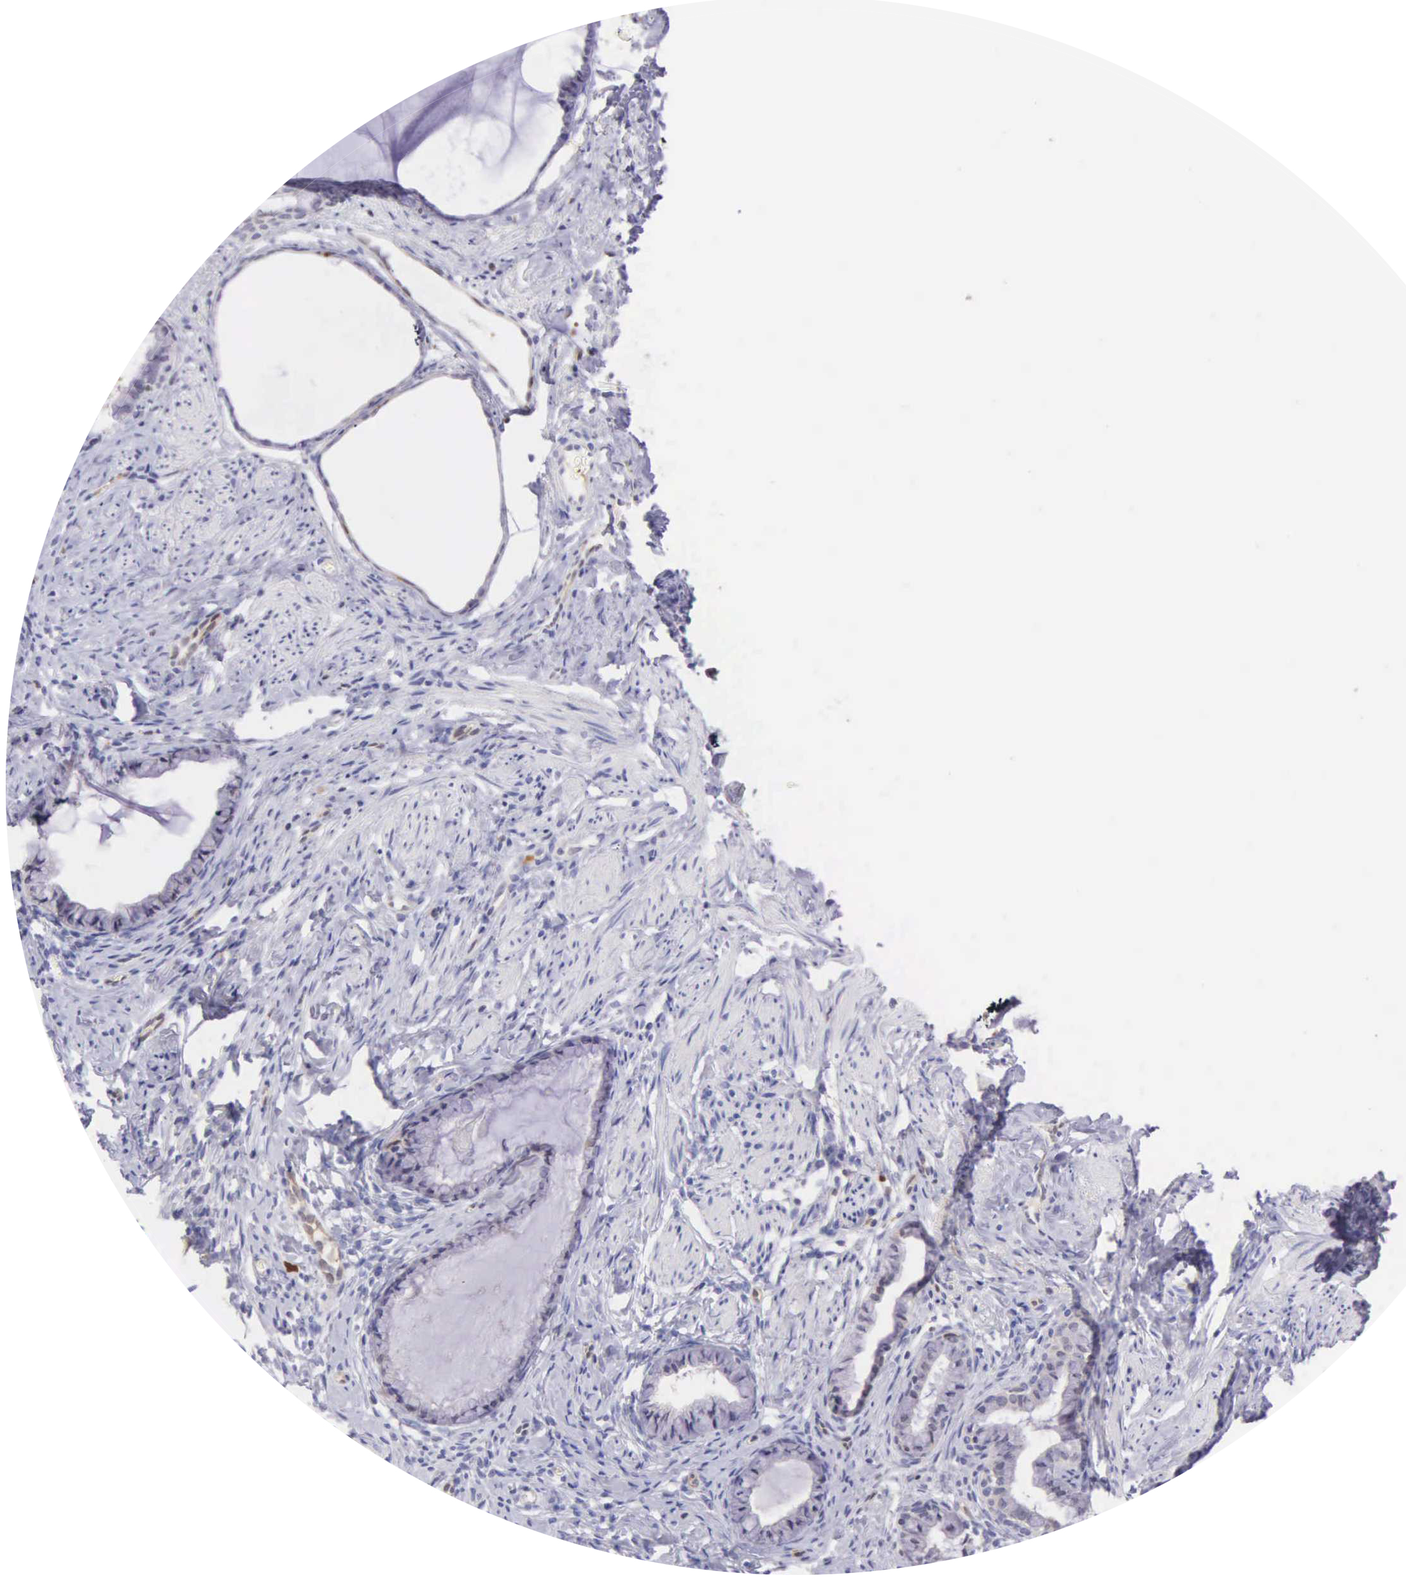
{"staining": {"intensity": "negative", "quantity": "none", "location": "none"}, "tissue": "cervix", "cell_type": "Glandular cells", "image_type": "normal", "snomed": [{"axis": "morphology", "description": "Normal tissue, NOS"}, {"axis": "topography", "description": "Cervix"}], "caption": "Cervix was stained to show a protein in brown. There is no significant staining in glandular cells. (Immunohistochemistry, brightfield microscopy, high magnification).", "gene": "BID", "patient": {"sex": "female", "age": 70}}